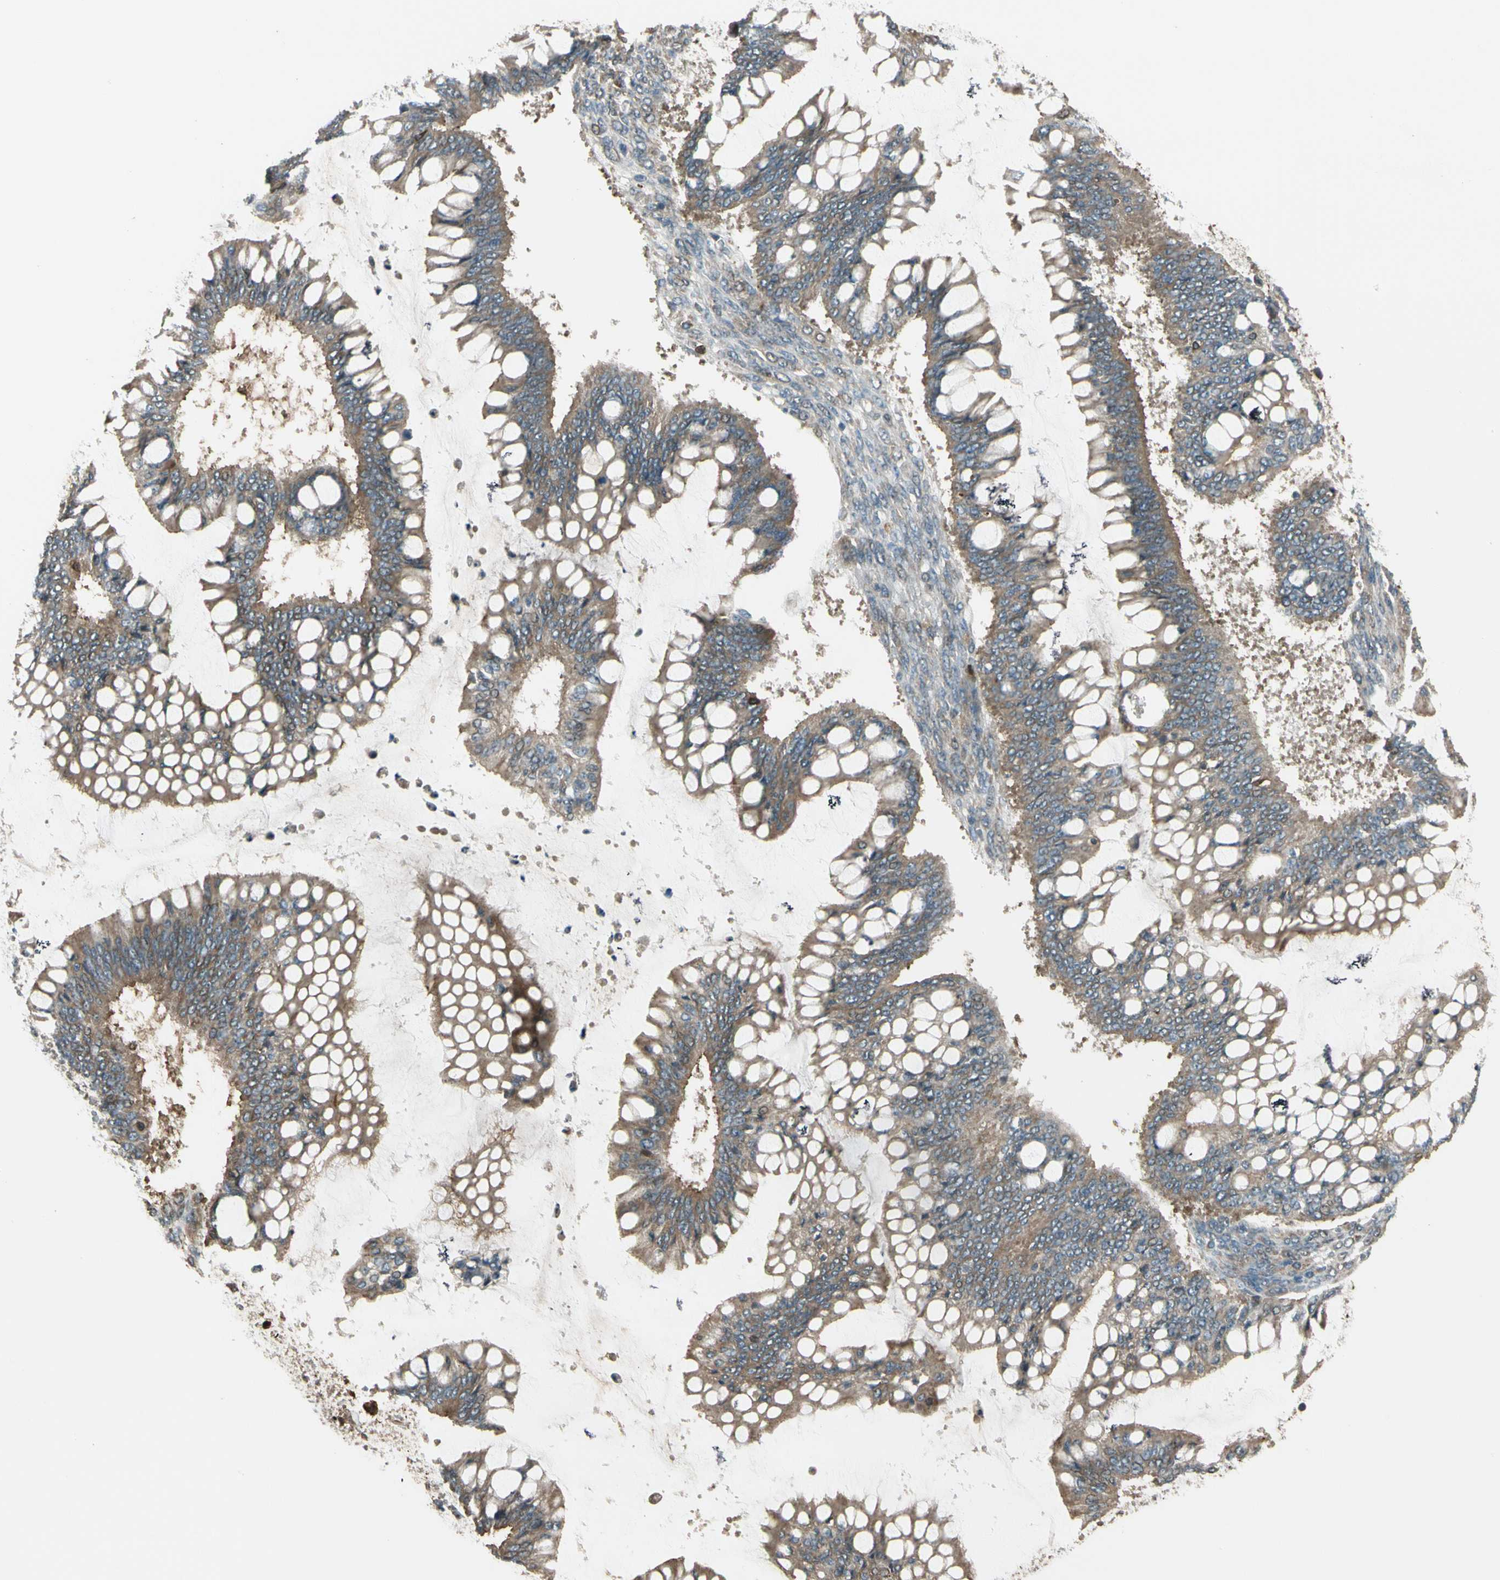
{"staining": {"intensity": "moderate", "quantity": ">75%", "location": "cytoplasmic/membranous"}, "tissue": "ovarian cancer", "cell_type": "Tumor cells", "image_type": "cancer", "snomed": [{"axis": "morphology", "description": "Cystadenocarcinoma, mucinous, NOS"}, {"axis": "topography", "description": "Ovary"}], "caption": "A micrograph of human ovarian mucinous cystadenocarcinoma stained for a protein reveals moderate cytoplasmic/membranous brown staining in tumor cells.", "gene": "STX11", "patient": {"sex": "female", "age": 73}}